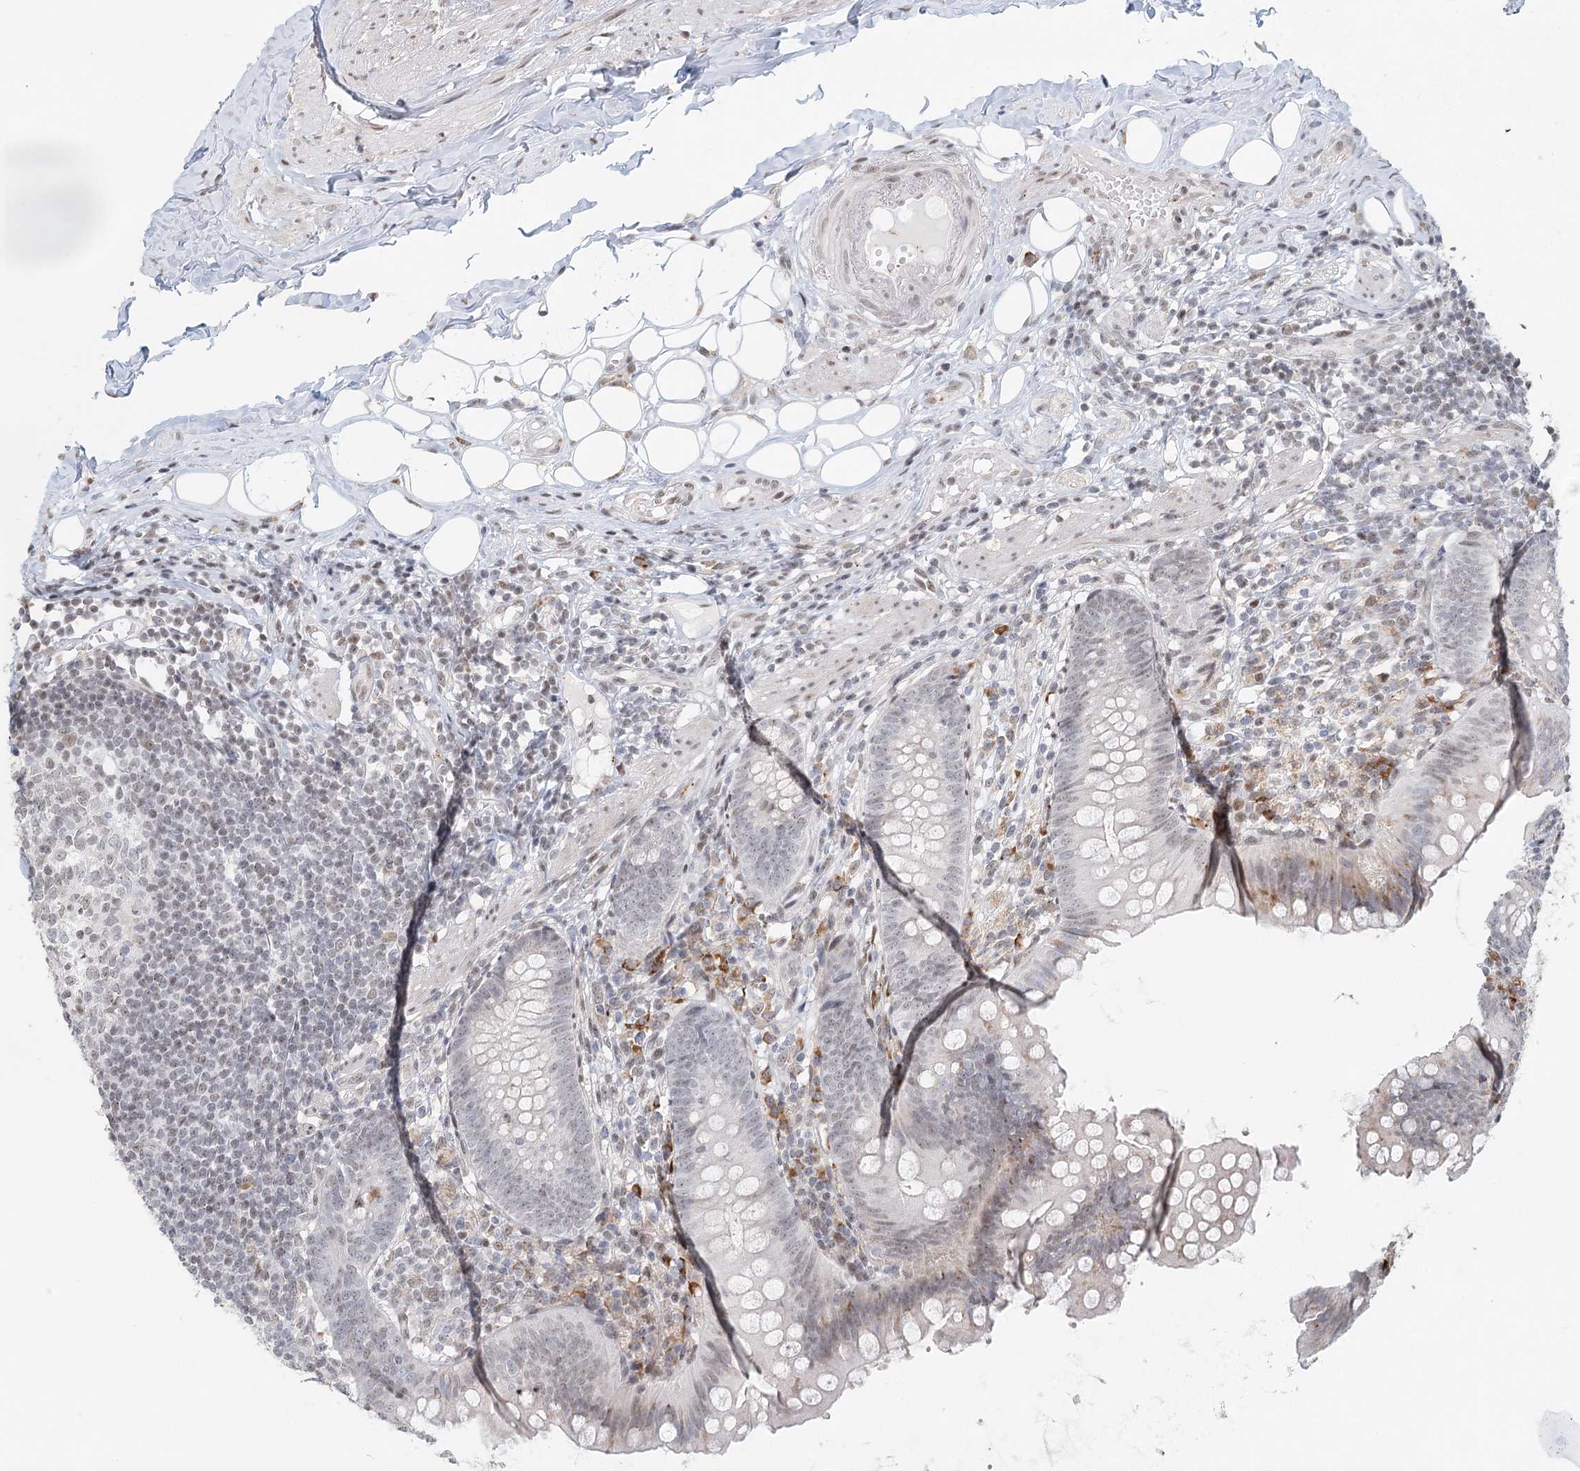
{"staining": {"intensity": "moderate", "quantity": "<25%", "location": "cytoplasmic/membranous,nuclear"}, "tissue": "appendix", "cell_type": "Glandular cells", "image_type": "normal", "snomed": [{"axis": "morphology", "description": "Normal tissue, NOS"}, {"axis": "topography", "description": "Appendix"}], "caption": "Immunohistochemical staining of unremarkable appendix shows moderate cytoplasmic/membranous,nuclear protein staining in approximately <25% of glandular cells. (Stains: DAB in brown, nuclei in blue, Microscopy: brightfield microscopy at high magnification).", "gene": "BNIP5", "patient": {"sex": "female", "age": 62}}